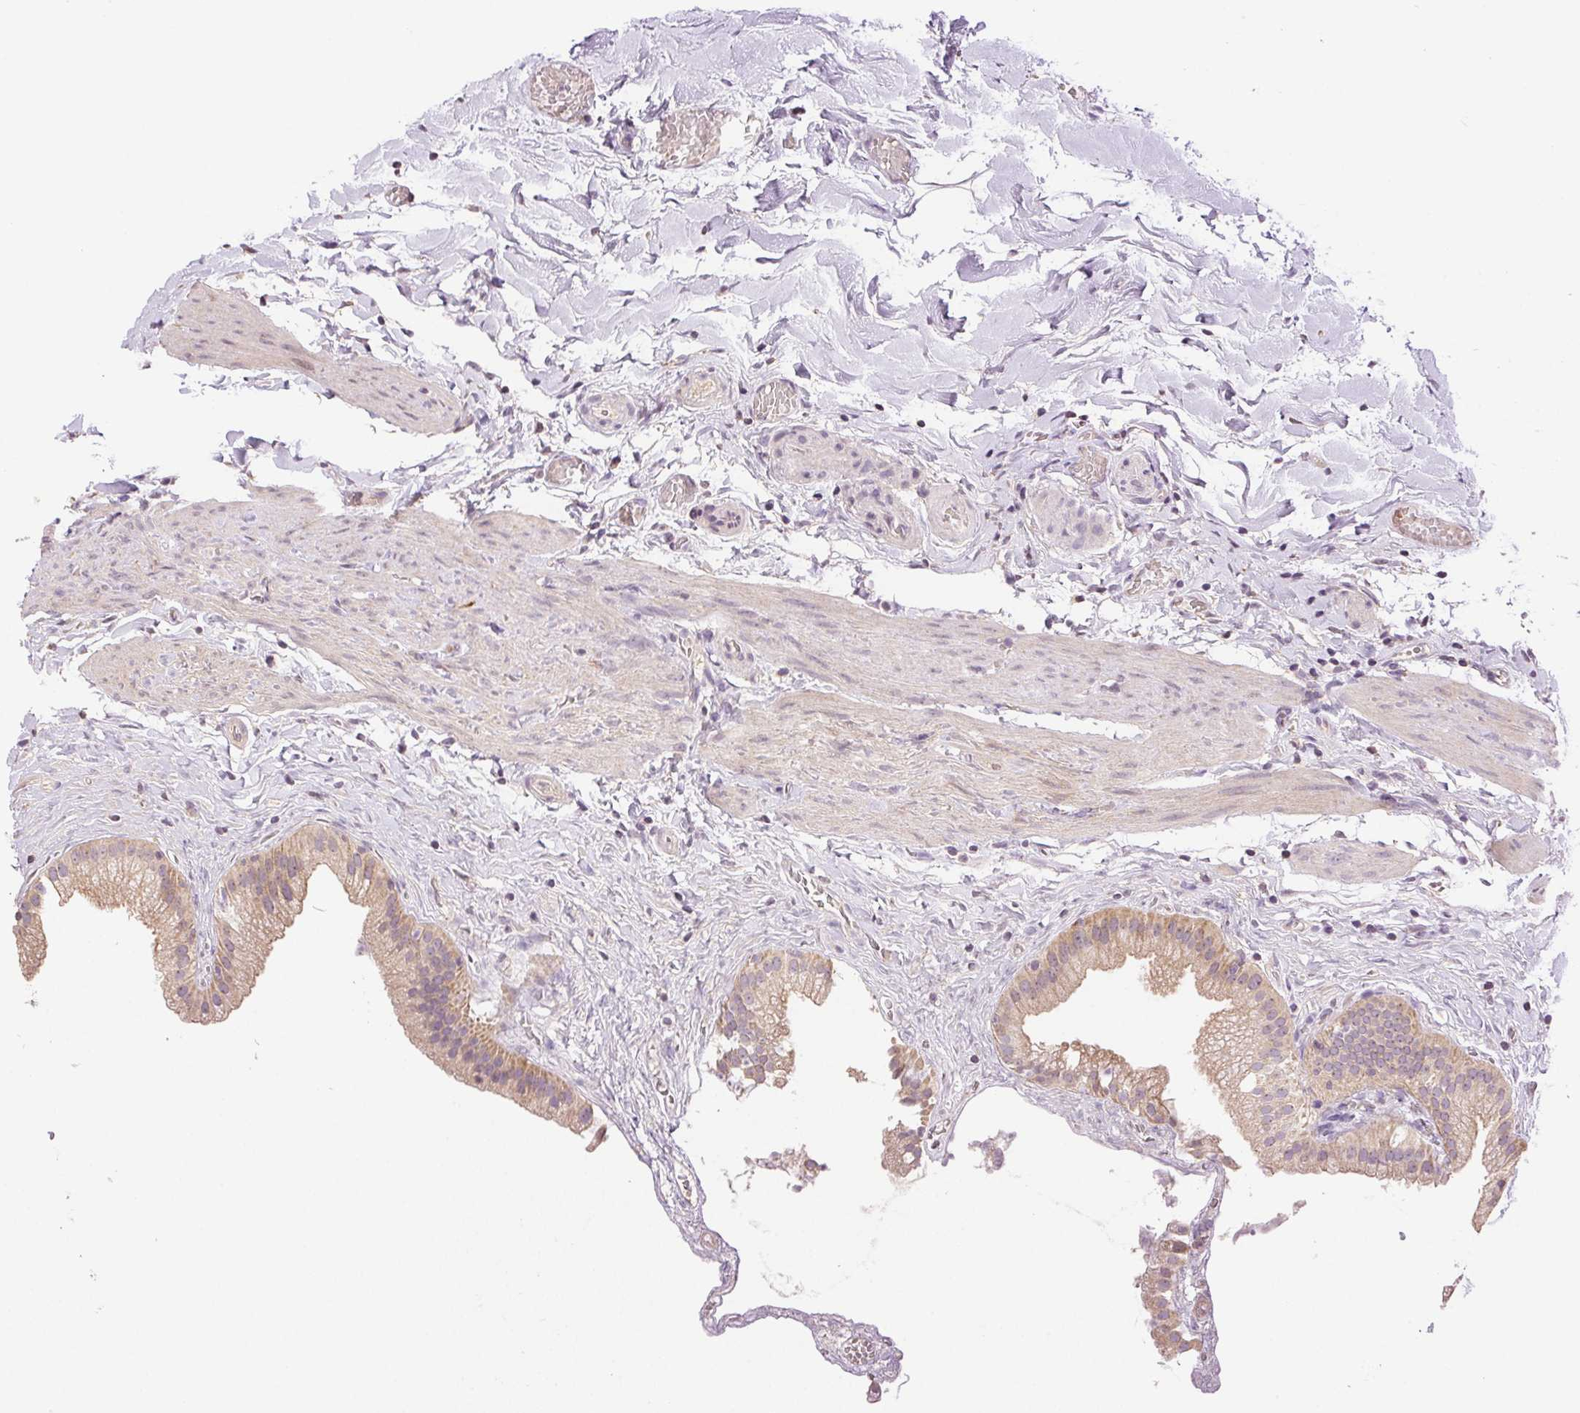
{"staining": {"intensity": "moderate", "quantity": "25%-75%", "location": "cytoplasmic/membranous"}, "tissue": "gallbladder", "cell_type": "Glandular cells", "image_type": "normal", "snomed": [{"axis": "morphology", "description": "Normal tissue, NOS"}, {"axis": "topography", "description": "Gallbladder"}], "caption": "A photomicrograph of gallbladder stained for a protein demonstrates moderate cytoplasmic/membranous brown staining in glandular cells. Immunohistochemistry (ihc) stains the protein of interest in brown and the nuclei are stained blue.", "gene": "TMEM253", "patient": {"sex": "female", "age": 63}}